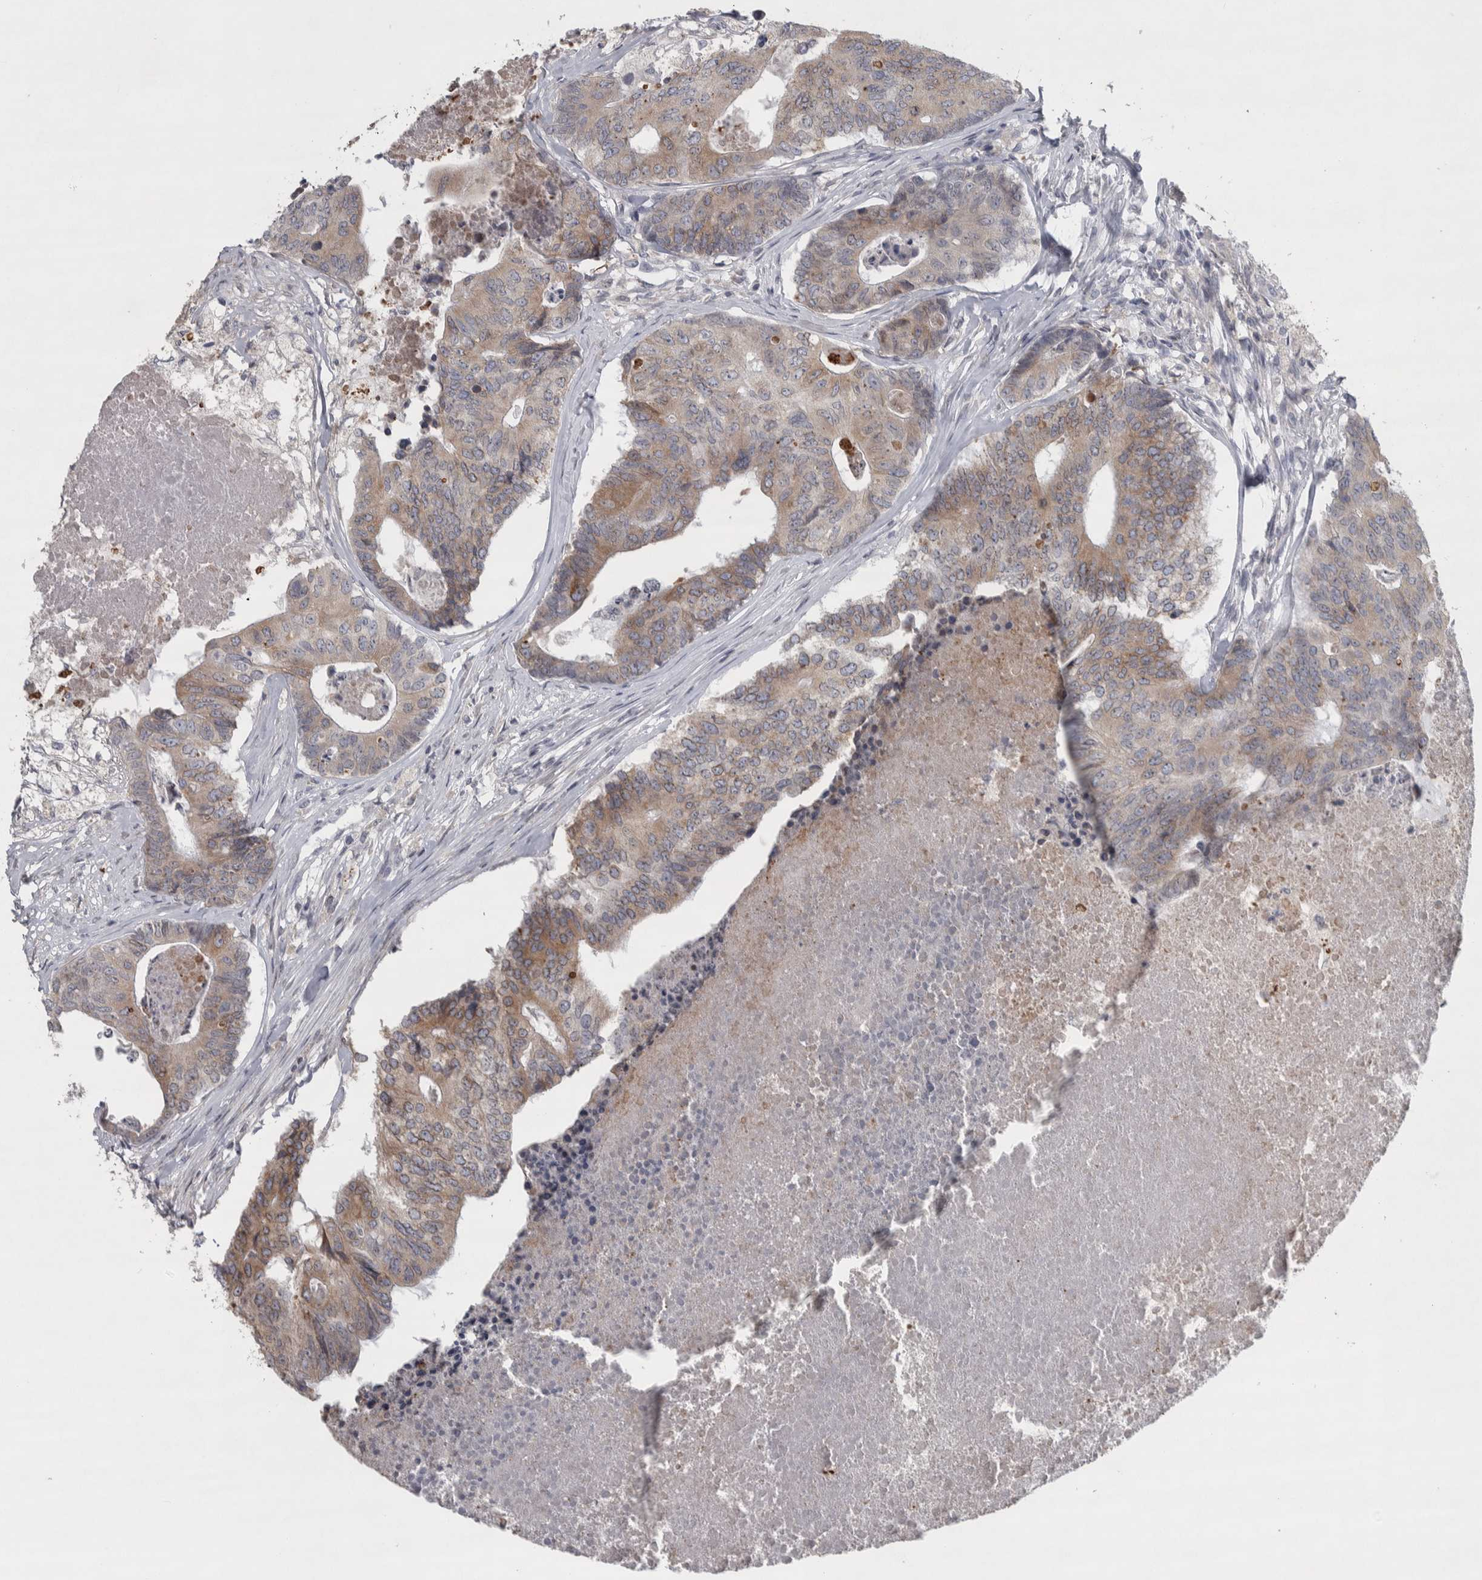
{"staining": {"intensity": "moderate", "quantity": ">75%", "location": "cytoplasmic/membranous"}, "tissue": "colorectal cancer", "cell_type": "Tumor cells", "image_type": "cancer", "snomed": [{"axis": "morphology", "description": "Adenocarcinoma, NOS"}, {"axis": "topography", "description": "Colon"}], "caption": "Human colorectal cancer (adenocarcinoma) stained with a protein marker demonstrates moderate staining in tumor cells.", "gene": "SIGMAR1", "patient": {"sex": "female", "age": 67}}